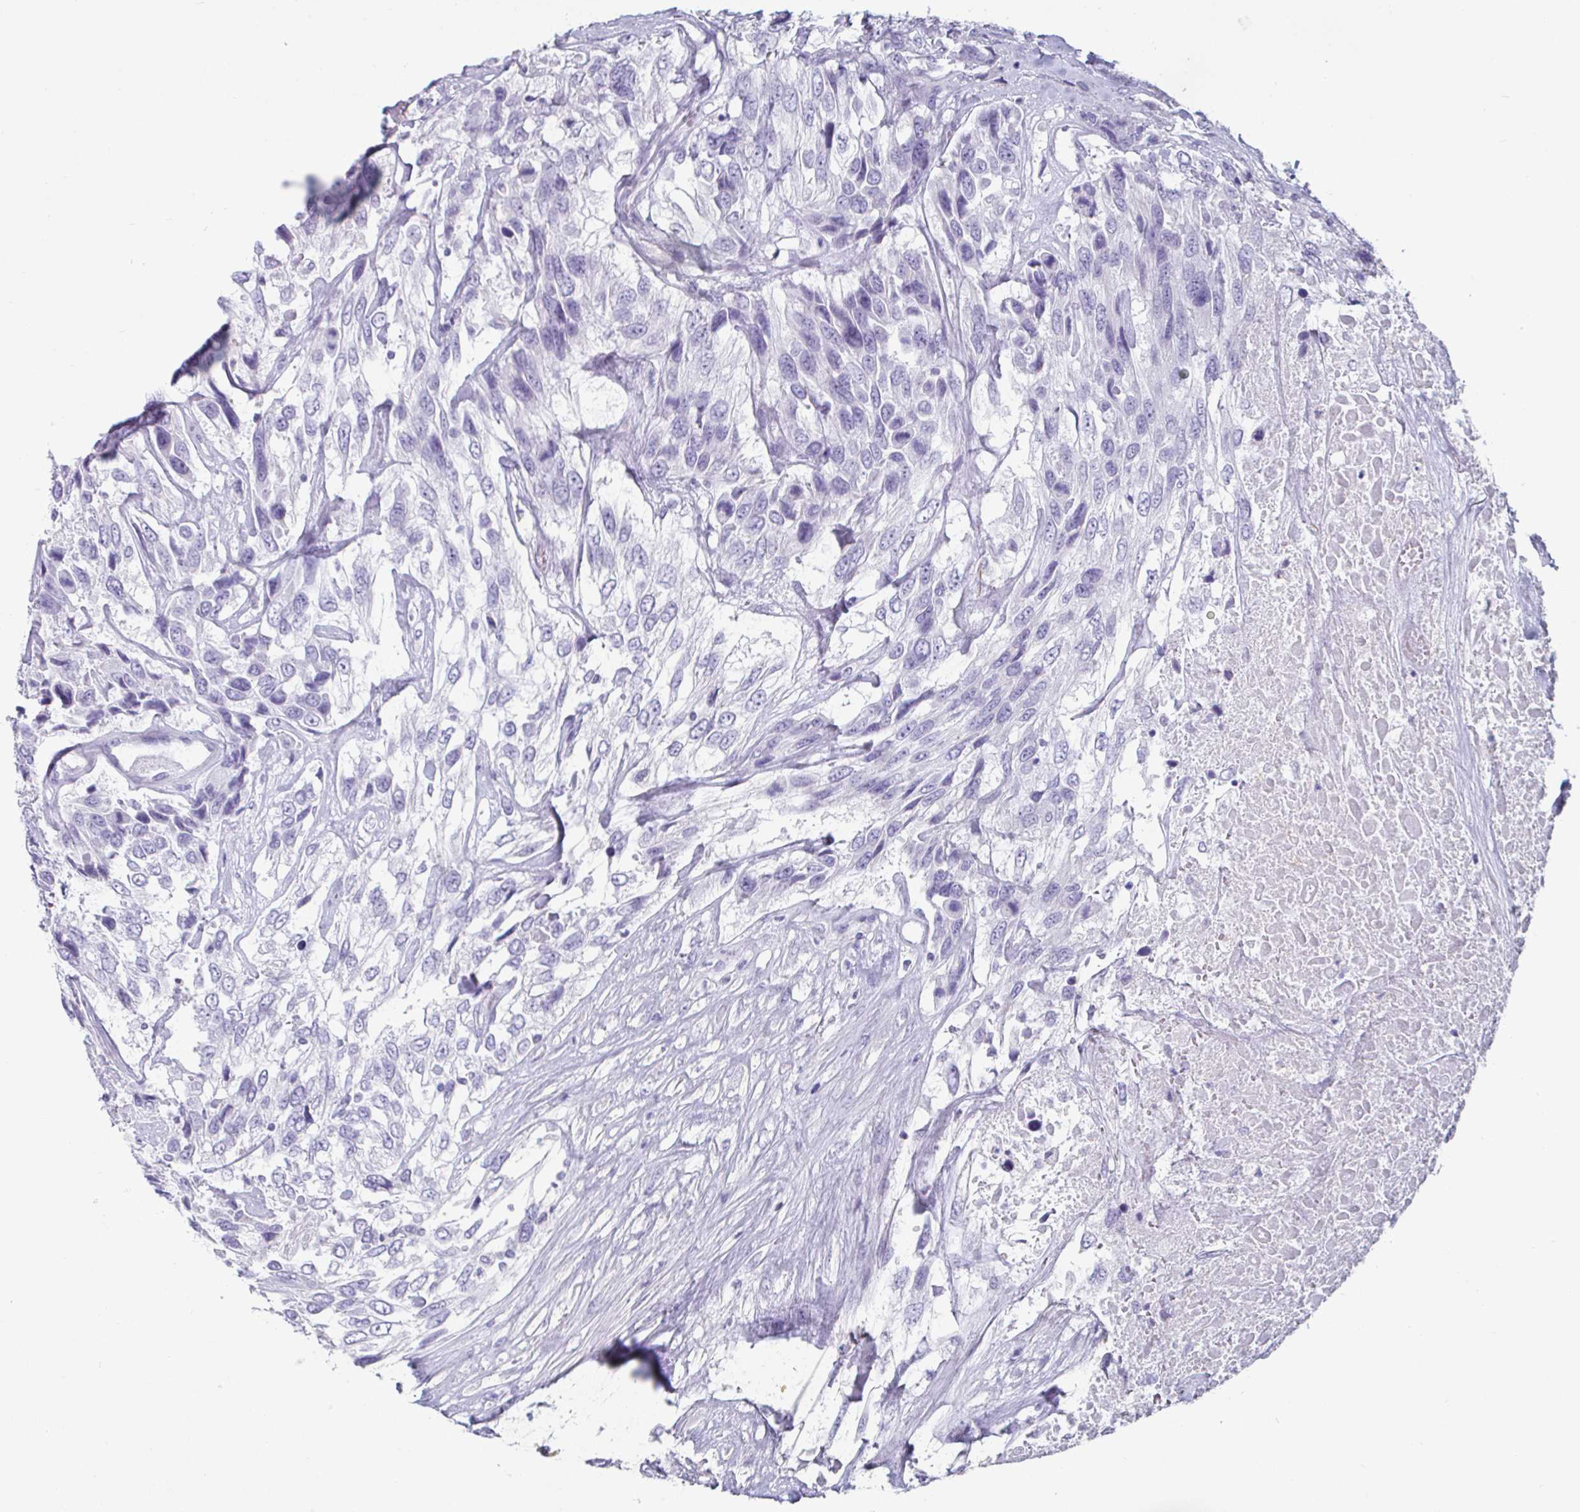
{"staining": {"intensity": "negative", "quantity": "none", "location": "none"}, "tissue": "urothelial cancer", "cell_type": "Tumor cells", "image_type": "cancer", "snomed": [{"axis": "morphology", "description": "Urothelial carcinoma, High grade"}, {"axis": "topography", "description": "Urinary bladder"}], "caption": "High power microscopy micrograph of an immunohistochemistry (IHC) photomicrograph of urothelial carcinoma (high-grade), revealing no significant staining in tumor cells.", "gene": "CREG2", "patient": {"sex": "female", "age": 70}}